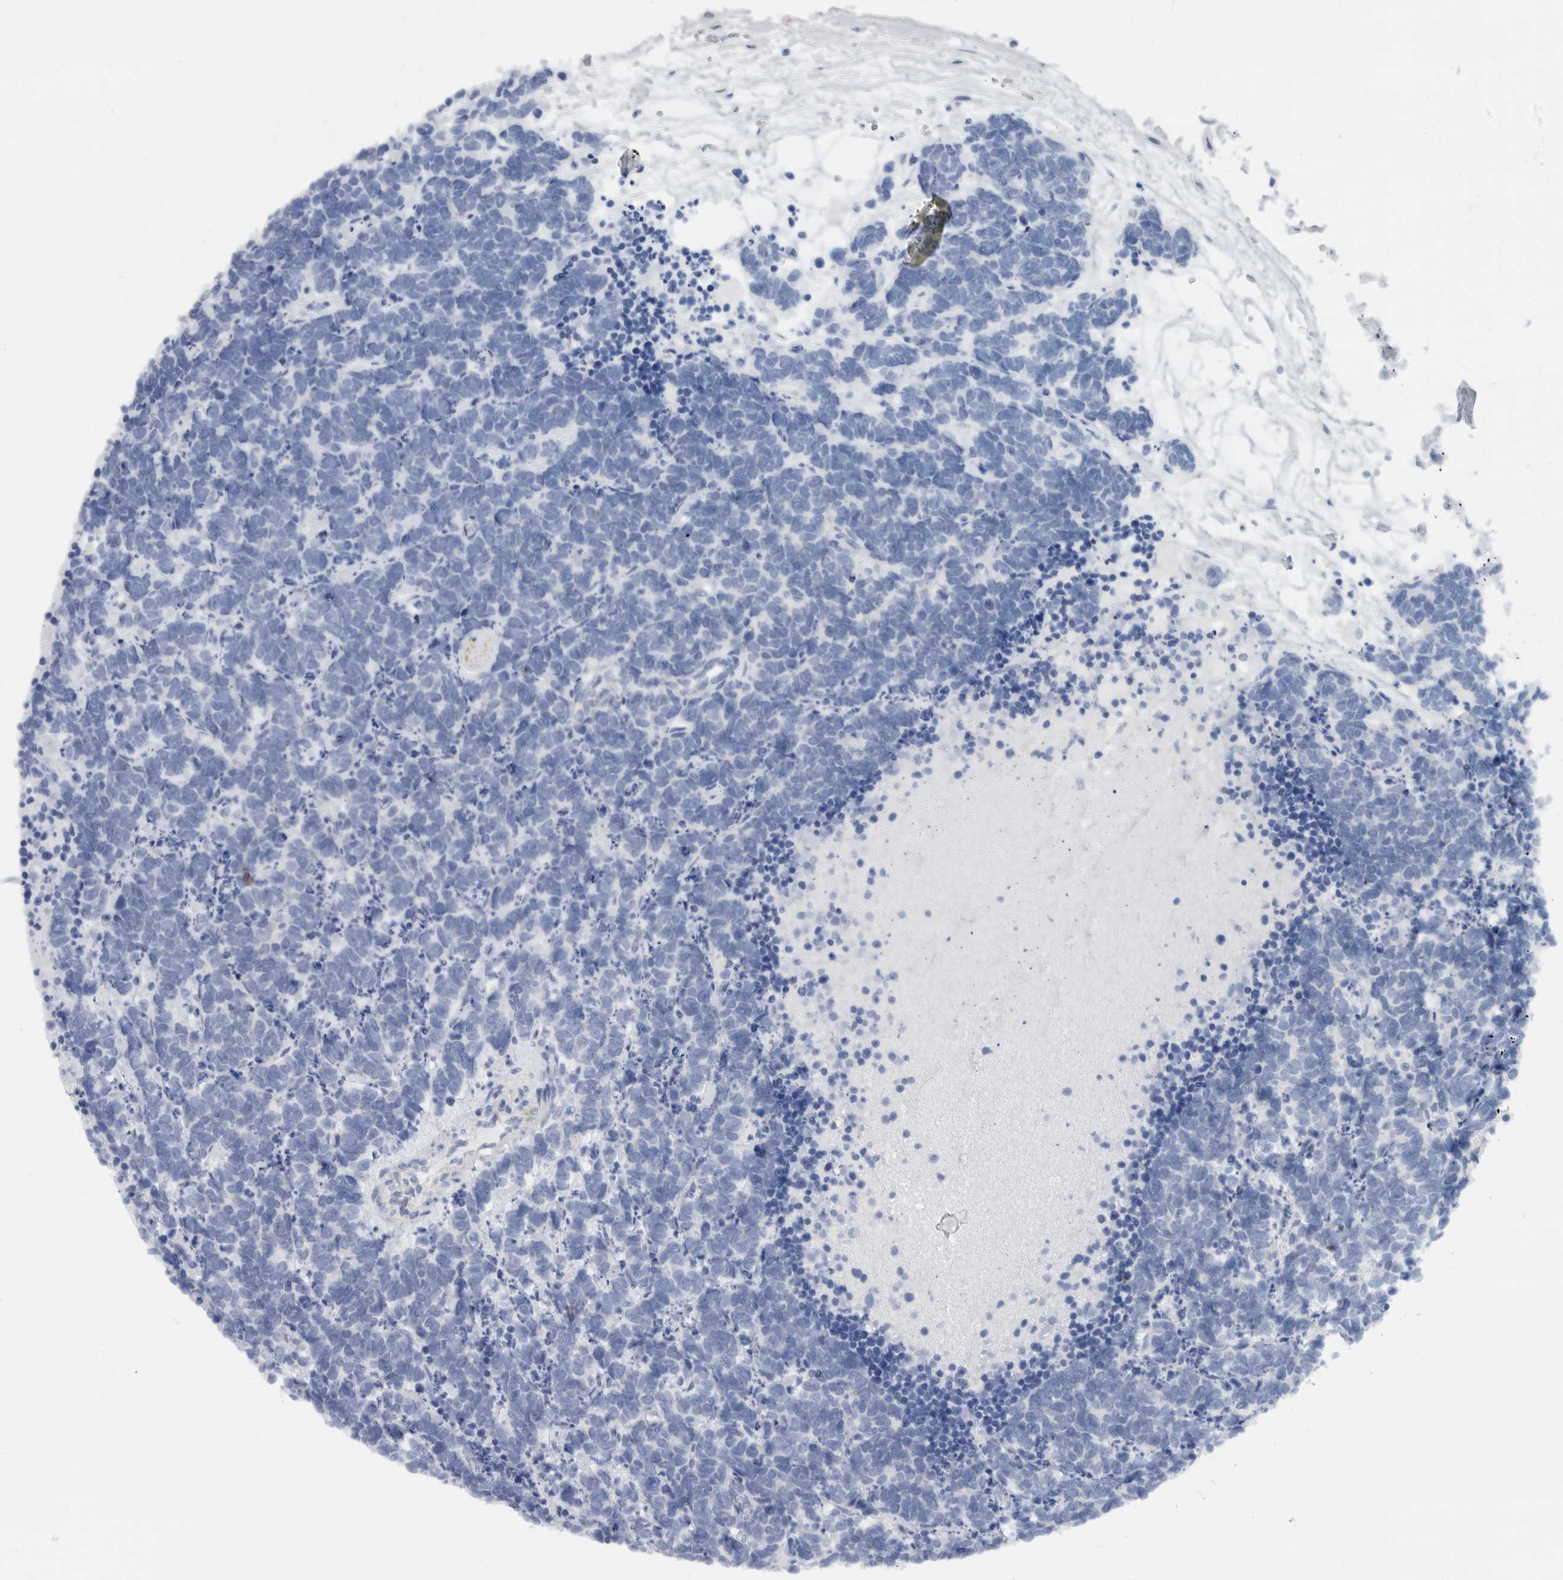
{"staining": {"intensity": "negative", "quantity": "none", "location": "none"}, "tissue": "carcinoid", "cell_type": "Tumor cells", "image_type": "cancer", "snomed": [{"axis": "morphology", "description": "Carcinoma, NOS"}, {"axis": "morphology", "description": "Carcinoid, malignant, NOS"}, {"axis": "topography", "description": "Urinary bladder"}], "caption": "An image of human malignant carcinoid is negative for staining in tumor cells. (DAB (3,3'-diaminobenzidine) immunohistochemistry (IHC) with hematoxylin counter stain).", "gene": "NEFM", "patient": {"sex": "male", "age": 57}}